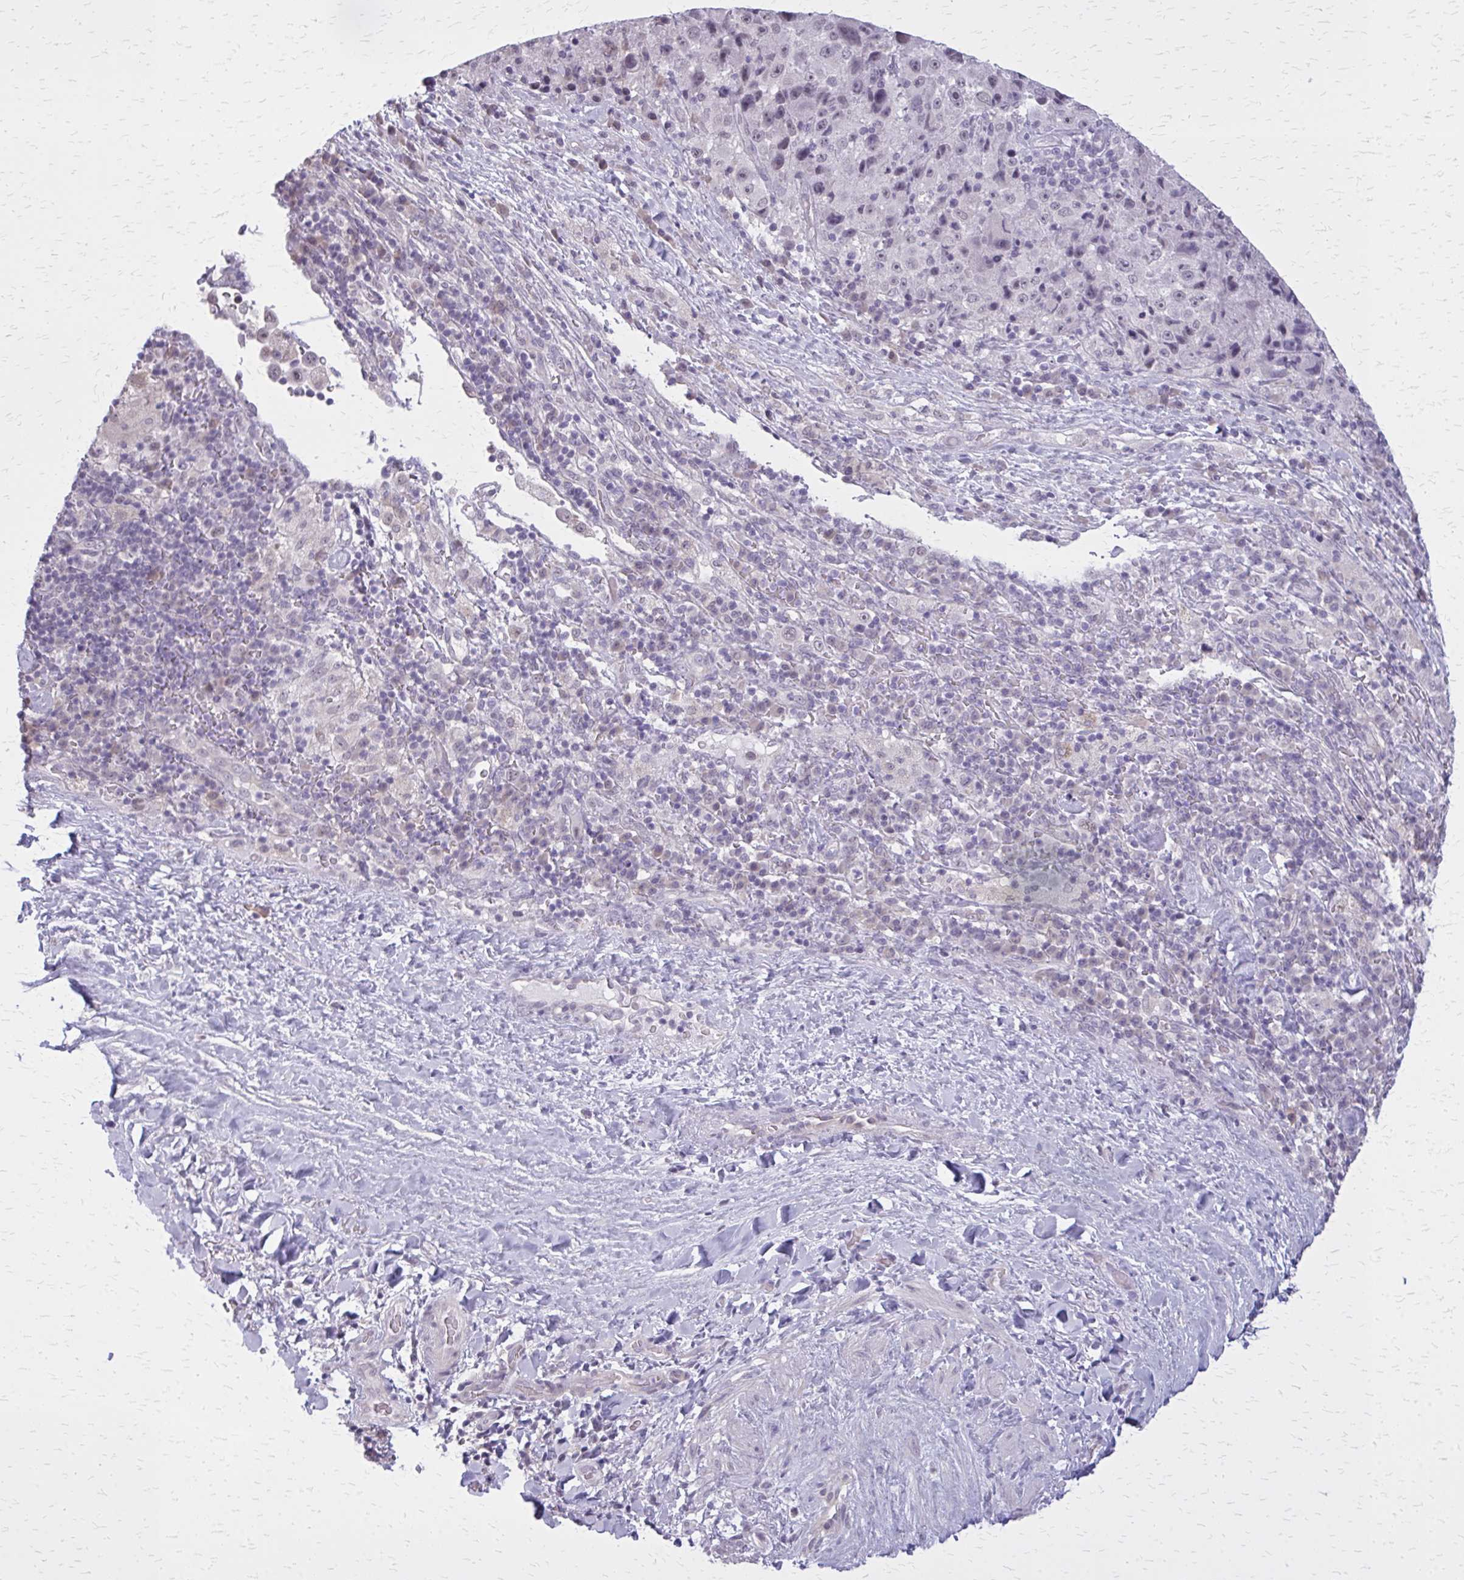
{"staining": {"intensity": "negative", "quantity": "none", "location": "none"}, "tissue": "melanoma", "cell_type": "Tumor cells", "image_type": "cancer", "snomed": [{"axis": "morphology", "description": "Malignant melanoma, Metastatic site"}, {"axis": "topography", "description": "Lymph node"}], "caption": "Melanoma was stained to show a protein in brown. There is no significant staining in tumor cells.", "gene": "PLCB1", "patient": {"sex": "male", "age": 62}}